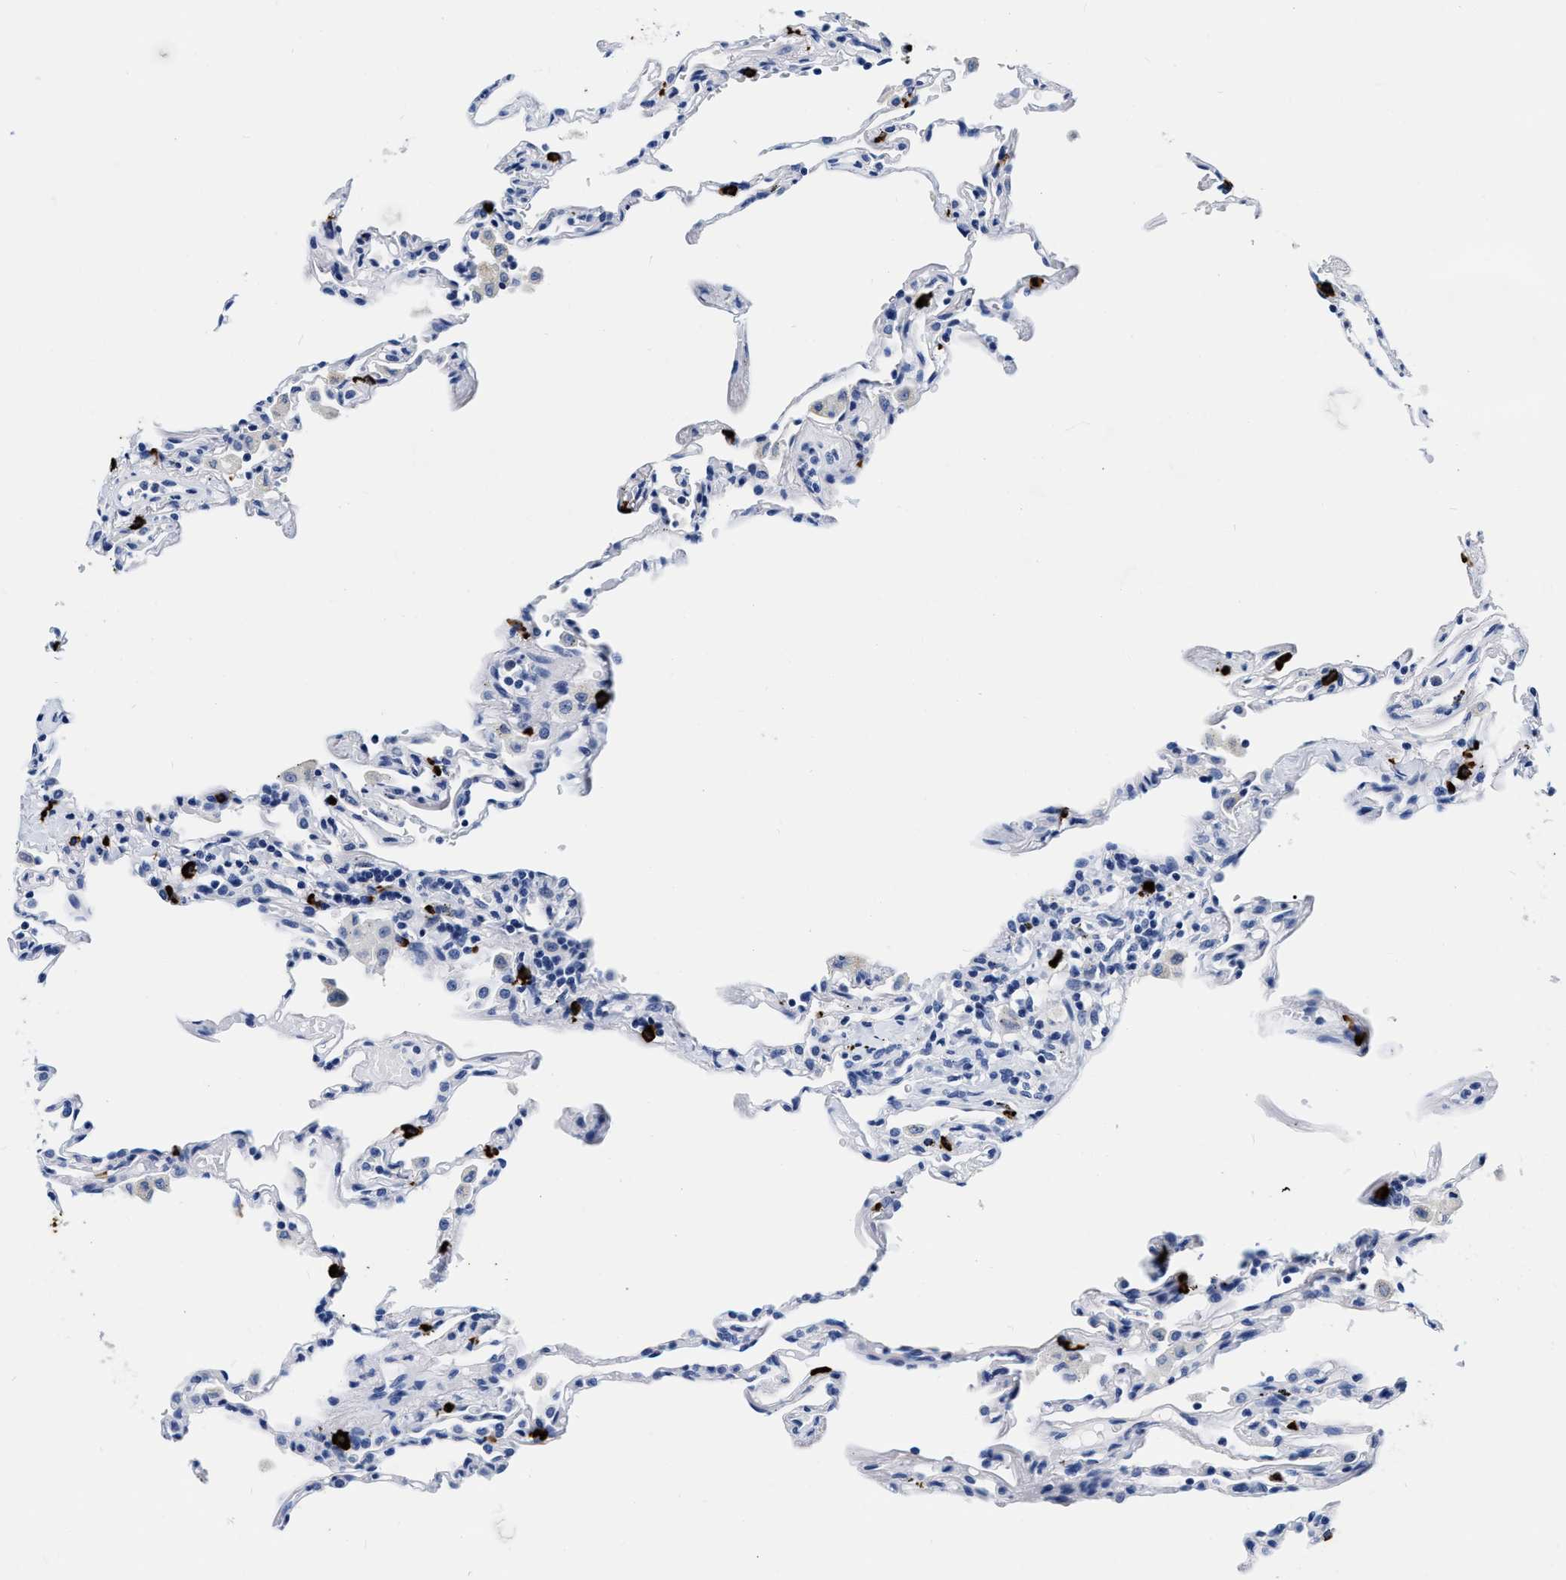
{"staining": {"intensity": "negative", "quantity": "none", "location": "none"}, "tissue": "lung", "cell_type": "Alveolar cells", "image_type": "normal", "snomed": [{"axis": "morphology", "description": "Normal tissue, NOS"}, {"axis": "topography", "description": "Lung"}], "caption": "Immunohistochemistry image of benign lung: human lung stained with DAB exhibits no significant protein staining in alveolar cells.", "gene": "CER1", "patient": {"sex": "male", "age": 59}}